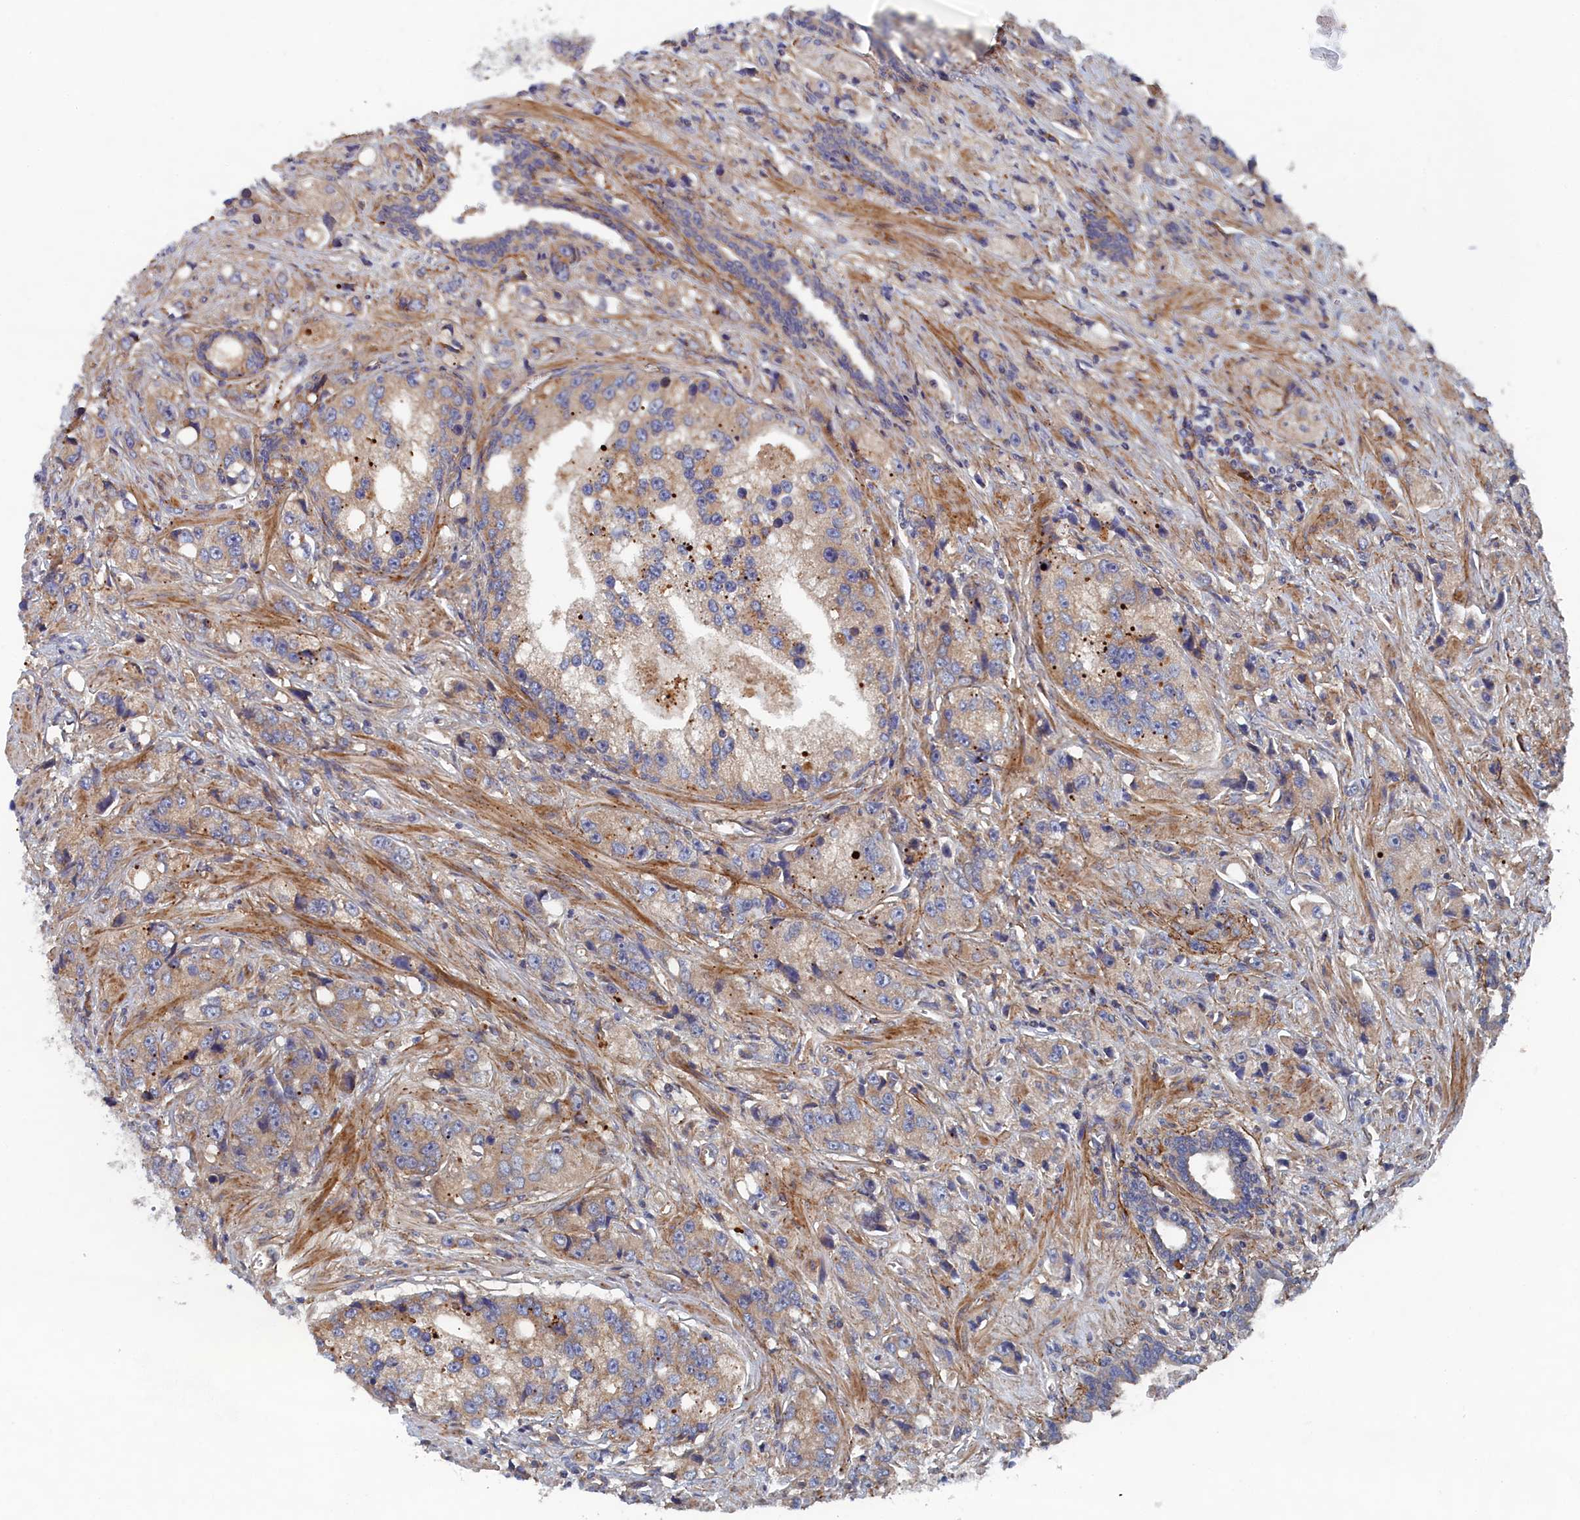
{"staining": {"intensity": "weak", "quantity": "<25%", "location": "cytoplasmic/membranous"}, "tissue": "prostate cancer", "cell_type": "Tumor cells", "image_type": "cancer", "snomed": [{"axis": "morphology", "description": "Adenocarcinoma, High grade"}, {"axis": "topography", "description": "Prostate"}], "caption": "High magnification brightfield microscopy of prostate high-grade adenocarcinoma stained with DAB (3,3'-diaminobenzidine) (brown) and counterstained with hematoxylin (blue): tumor cells show no significant expression. Nuclei are stained in blue.", "gene": "TMEM196", "patient": {"sex": "male", "age": 74}}